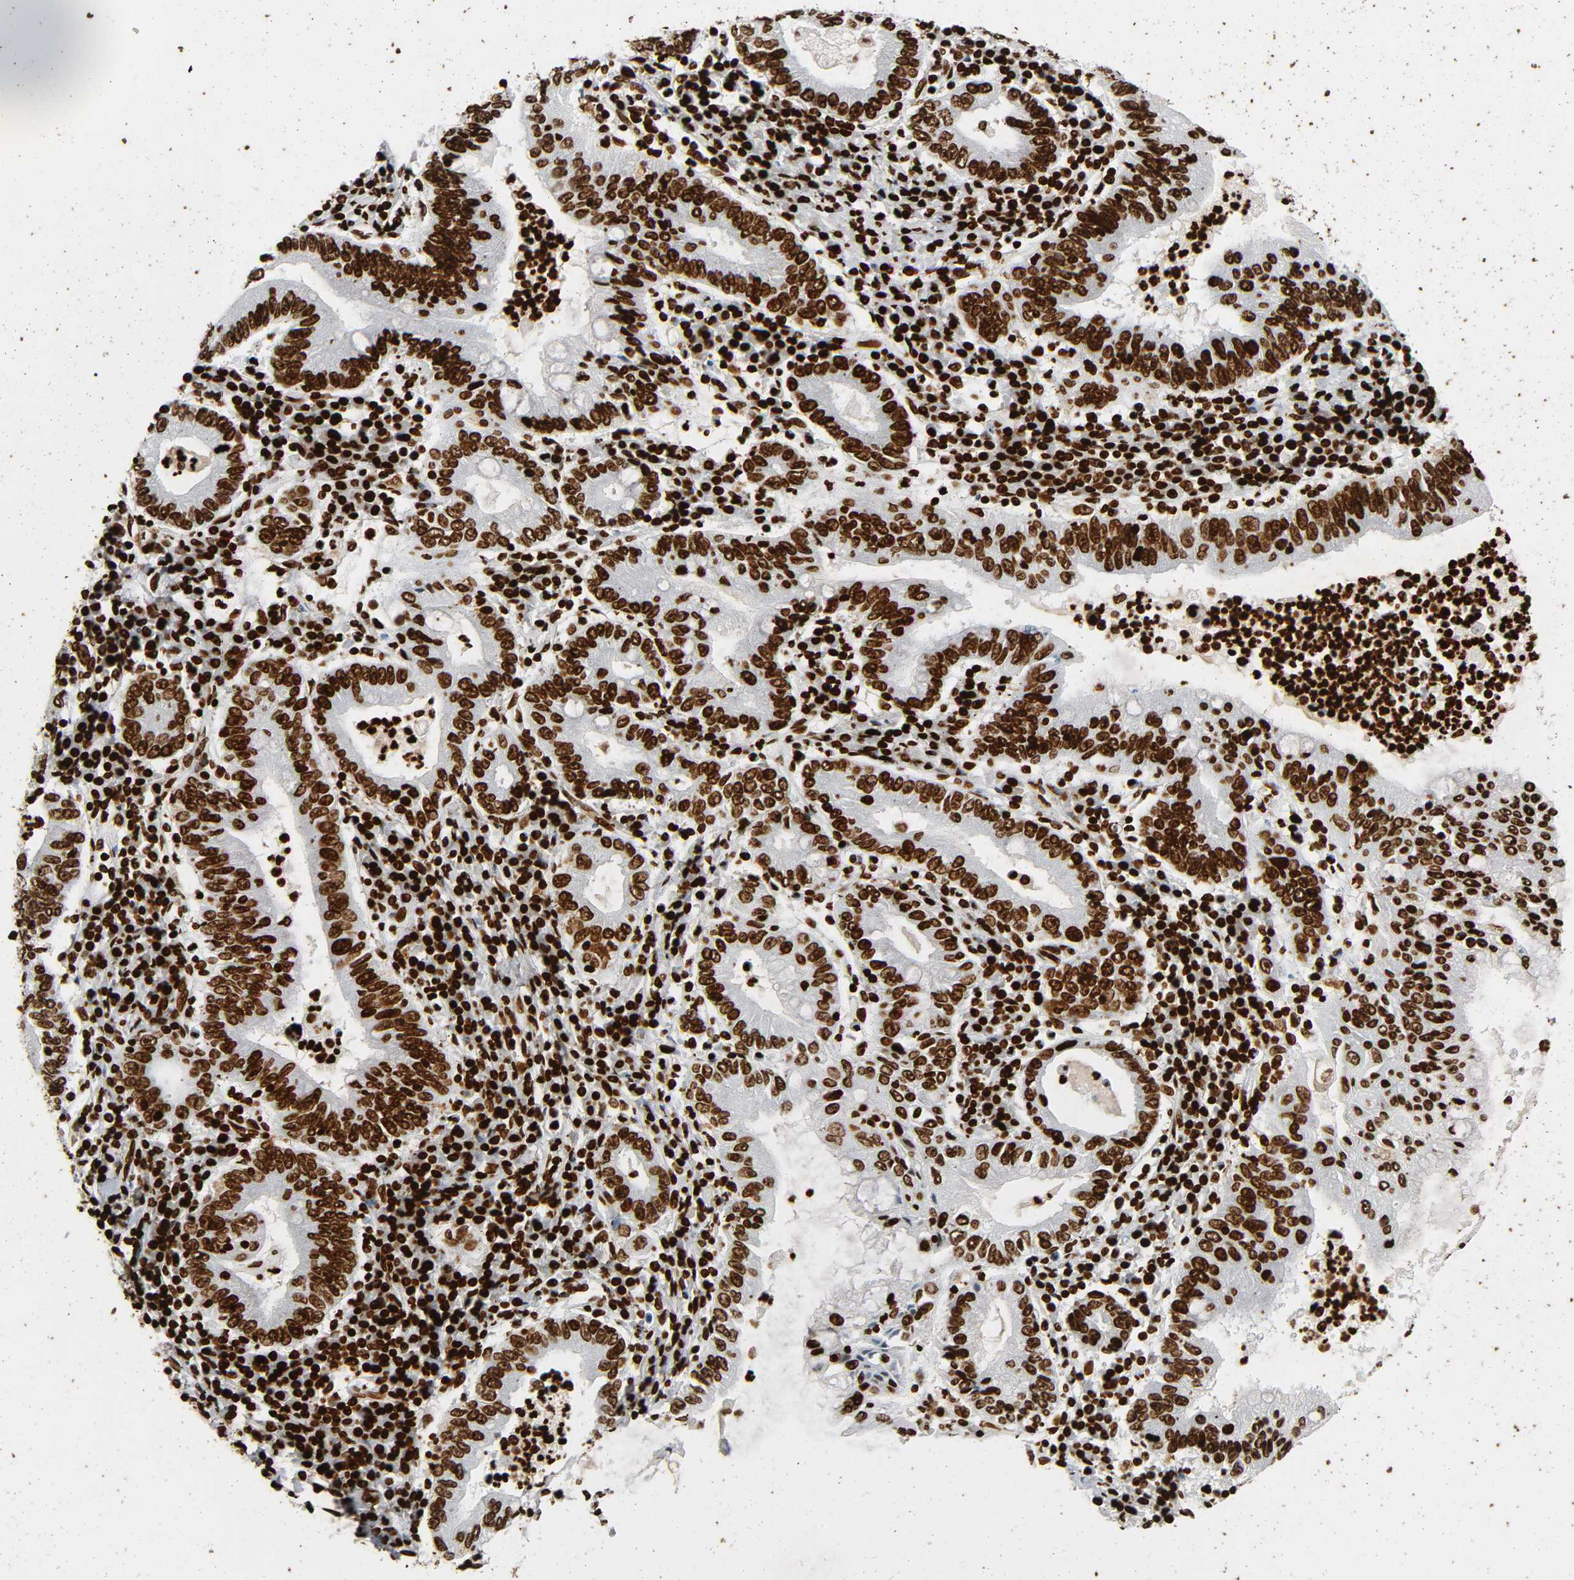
{"staining": {"intensity": "strong", "quantity": ">75%", "location": "nuclear"}, "tissue": "stomach cancer", "cell_type": "Tumor cells", "image_type": "cancer", "snomed": [{"axis": "morphology", "description": "Normal tissue, NOS"}, {"axis": "morphology", "description": "Adenocarcinoma, NOS"}, {"axis": "topography", "description": "Esophagus"}, {"axis": "topography", "description": "Stomach, upper"}, {"axis": "topography", "description": "Peripheral nerve tissue"}], "caption": "A micrograph showing strong nuclear expression in about >75% of tumor cells in adenocarcinoma (stomach), as visualized by brown immunohistochemical staining.", "gene": "RXRA", "patient": {"sex": "male", "age": 62}}